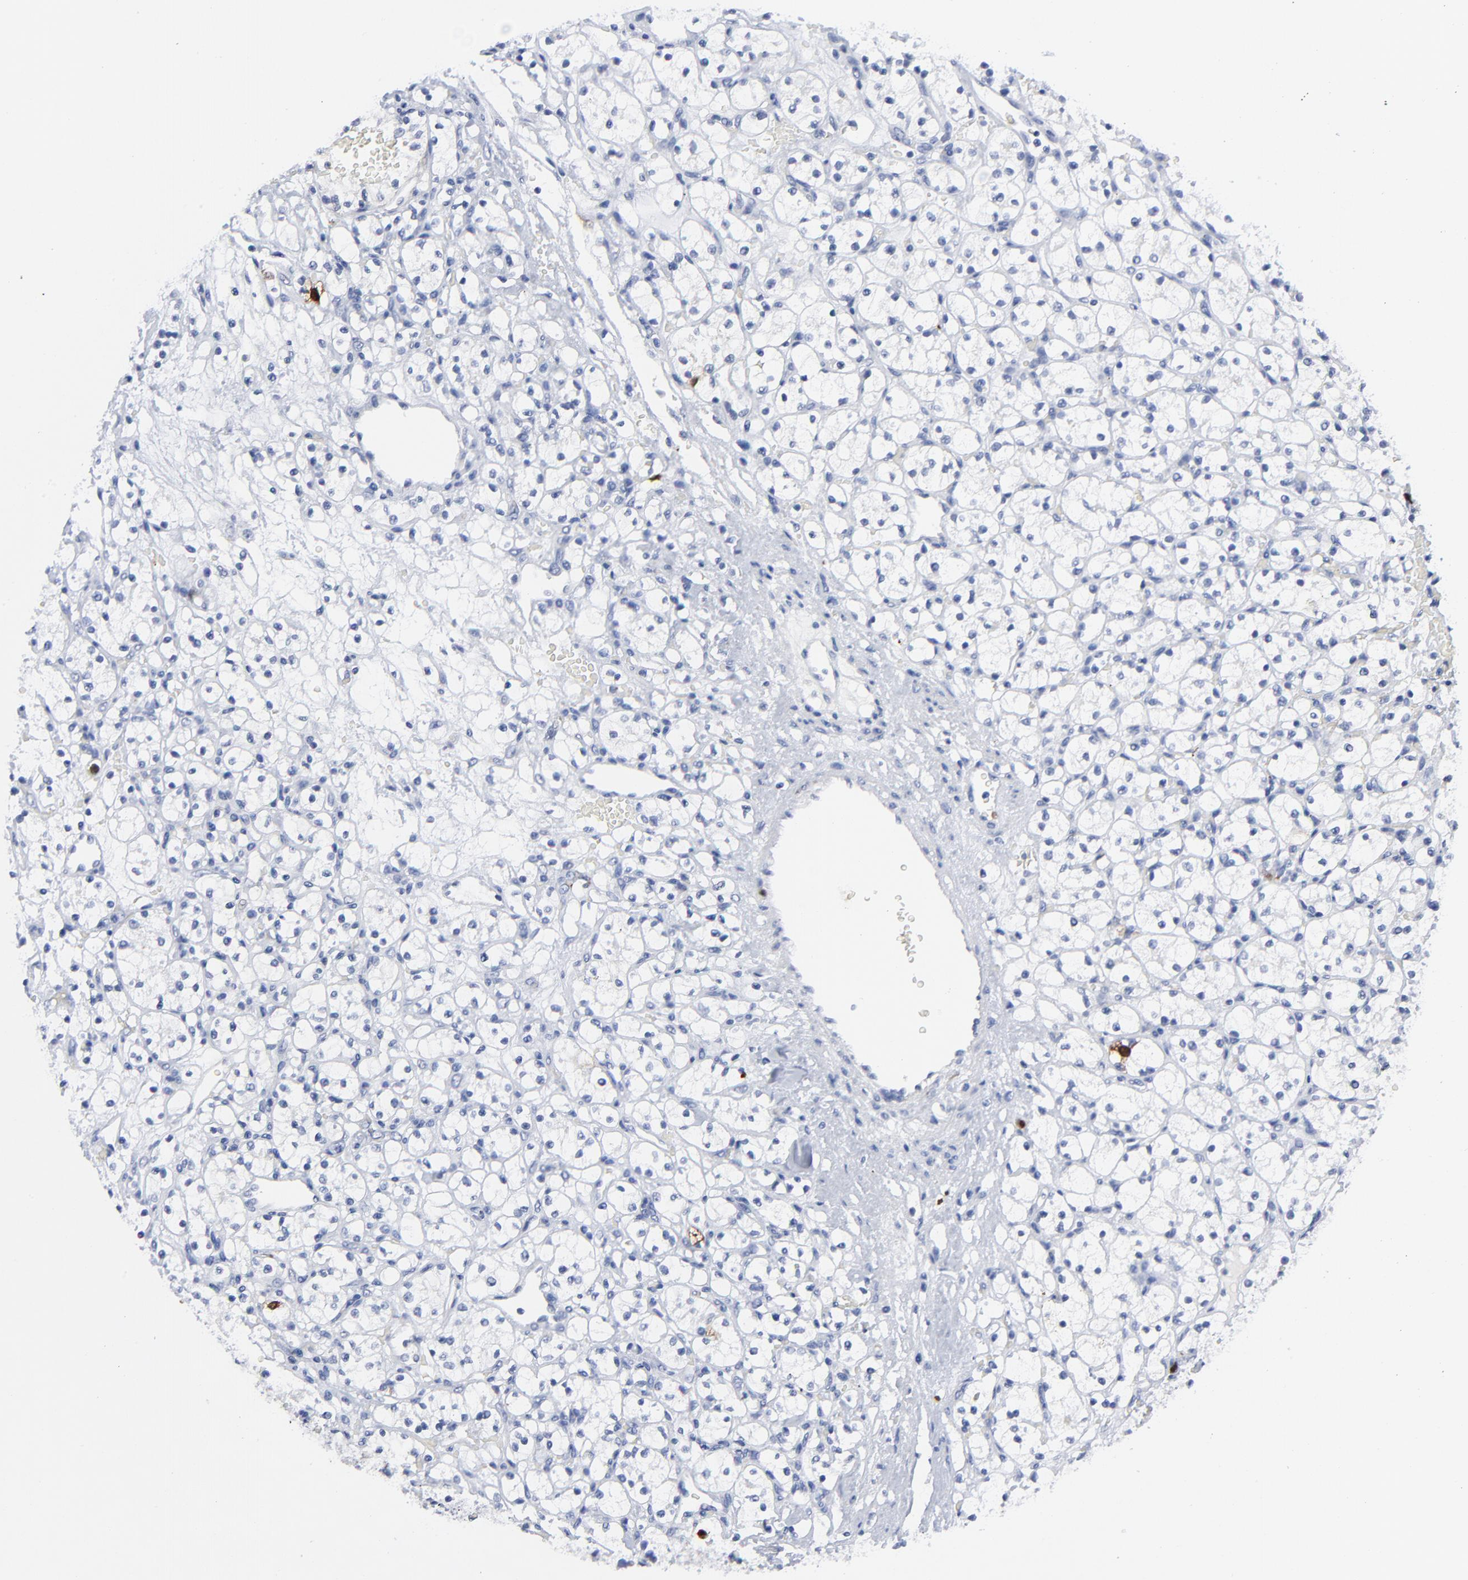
{"staining": {"intensity": "strong", "quantity": "<25%", "location": "cytoplasmic/membranous,nuclear"}, "tissue": "renal cancer", "cell_type": "Tumor cells", "image_type": "cancer", "snomed": [{"axis": "morphology", "description": "Adenocarcinoma, NOS"}, {"axis": "topography", "description": "Kidney"}], "caption": "DAB immunohistochemical staining of human renal cancer reveals strong cytoplasmic/membranous and nuclear protein staining in approximately <25% of tumor cells.", "gene": "CDK1", "patient": {"sex": "female", "age": 60}}